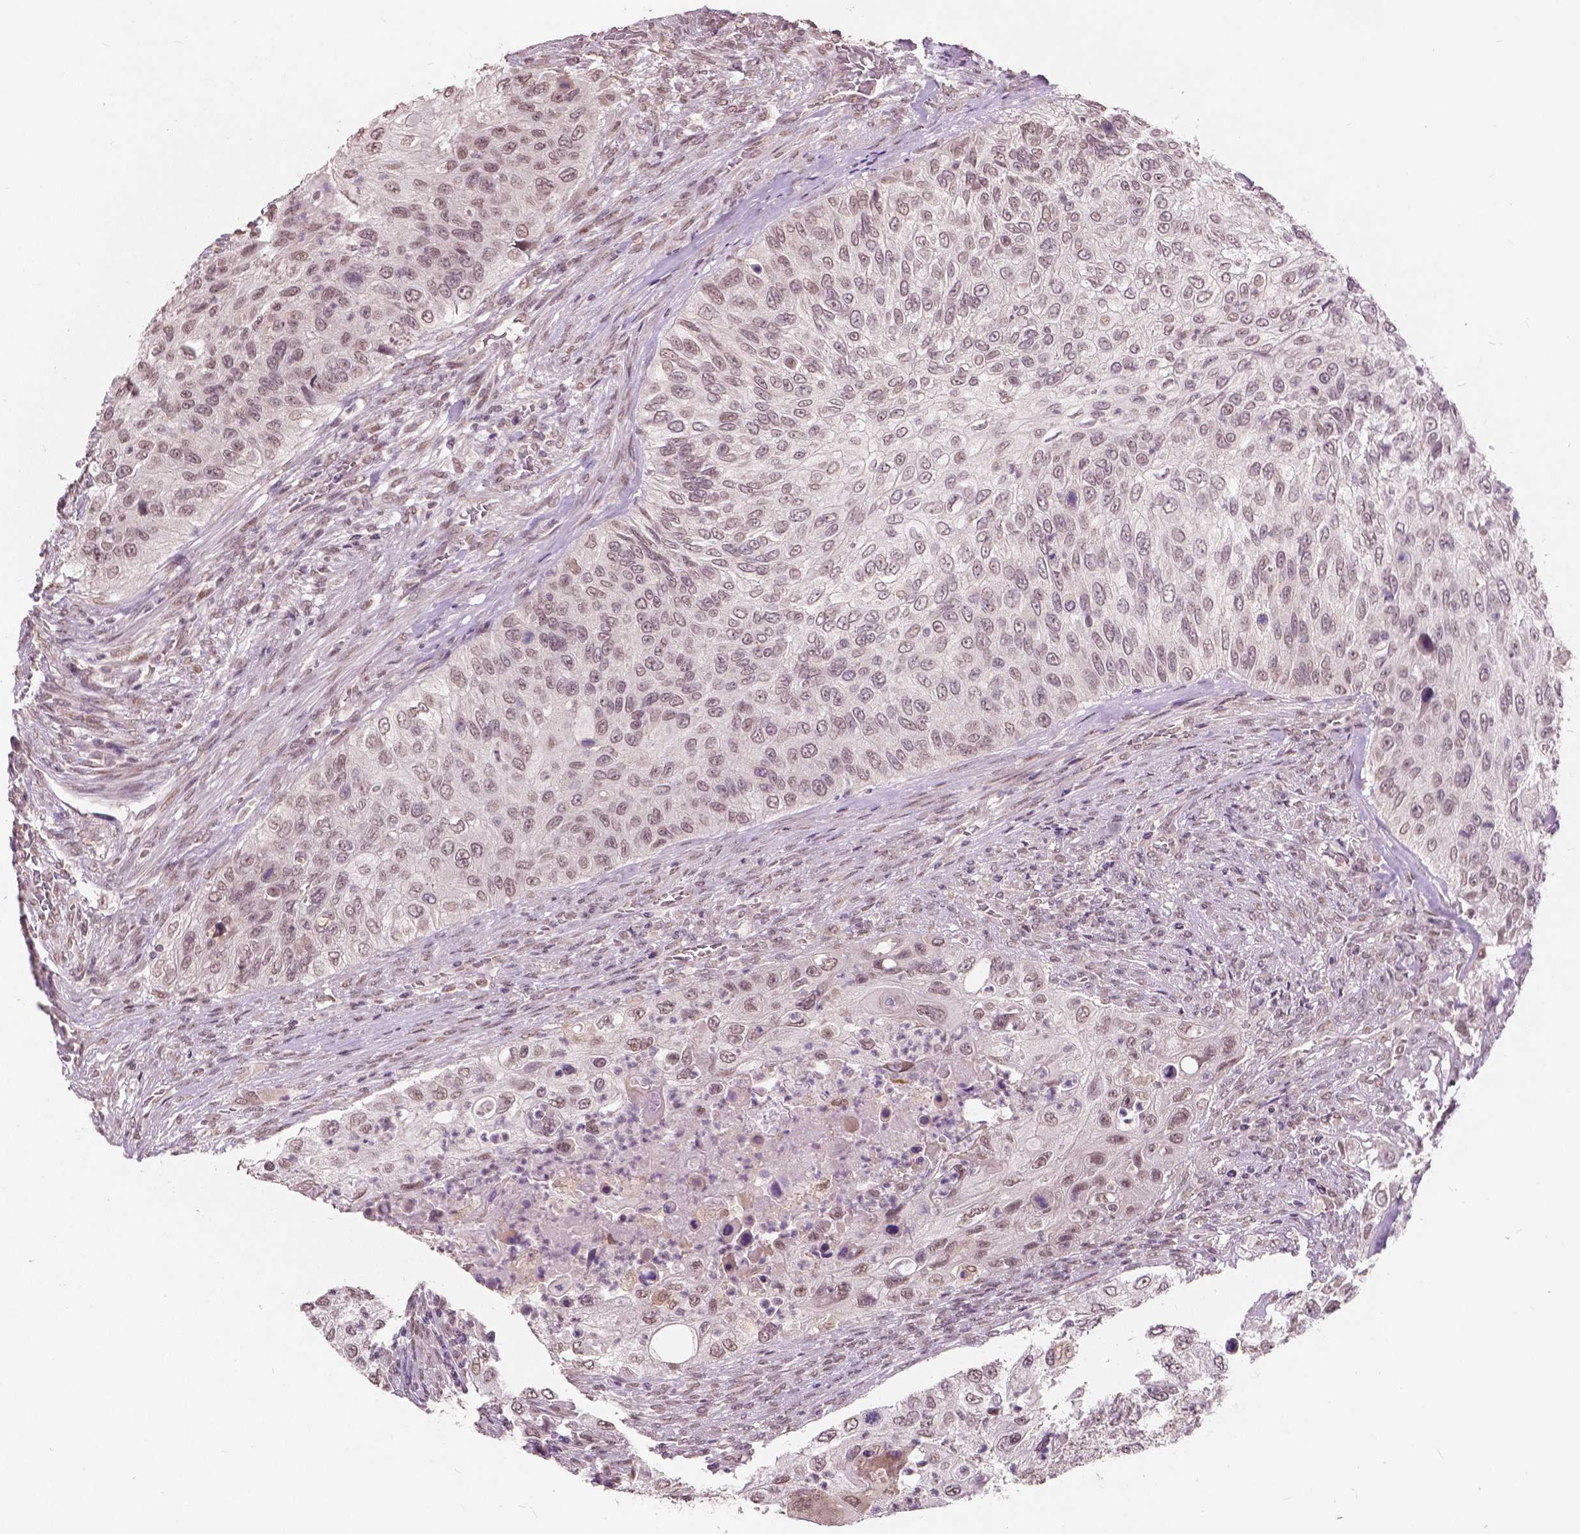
{"staining": {"intensity": "moderate", "quantity": ">75%", "location": "nuclear"}, "tissue": "urothelial cancer", "cell_type": "Tumor cells", "image_type": "cancer", "snomed": [{"axis": "morphology", "description": "Urothelial carcinoma, High grade"}, {"axis": "topography", "description": "Urinary bladder"}], "caption": "Urothelial carcinoma (high-grade) stained for a protein reveals moderate nuclear positivity in tumor cells.", "gene": "HOXA10", "patient": {"sex": "female", "age": 60}}